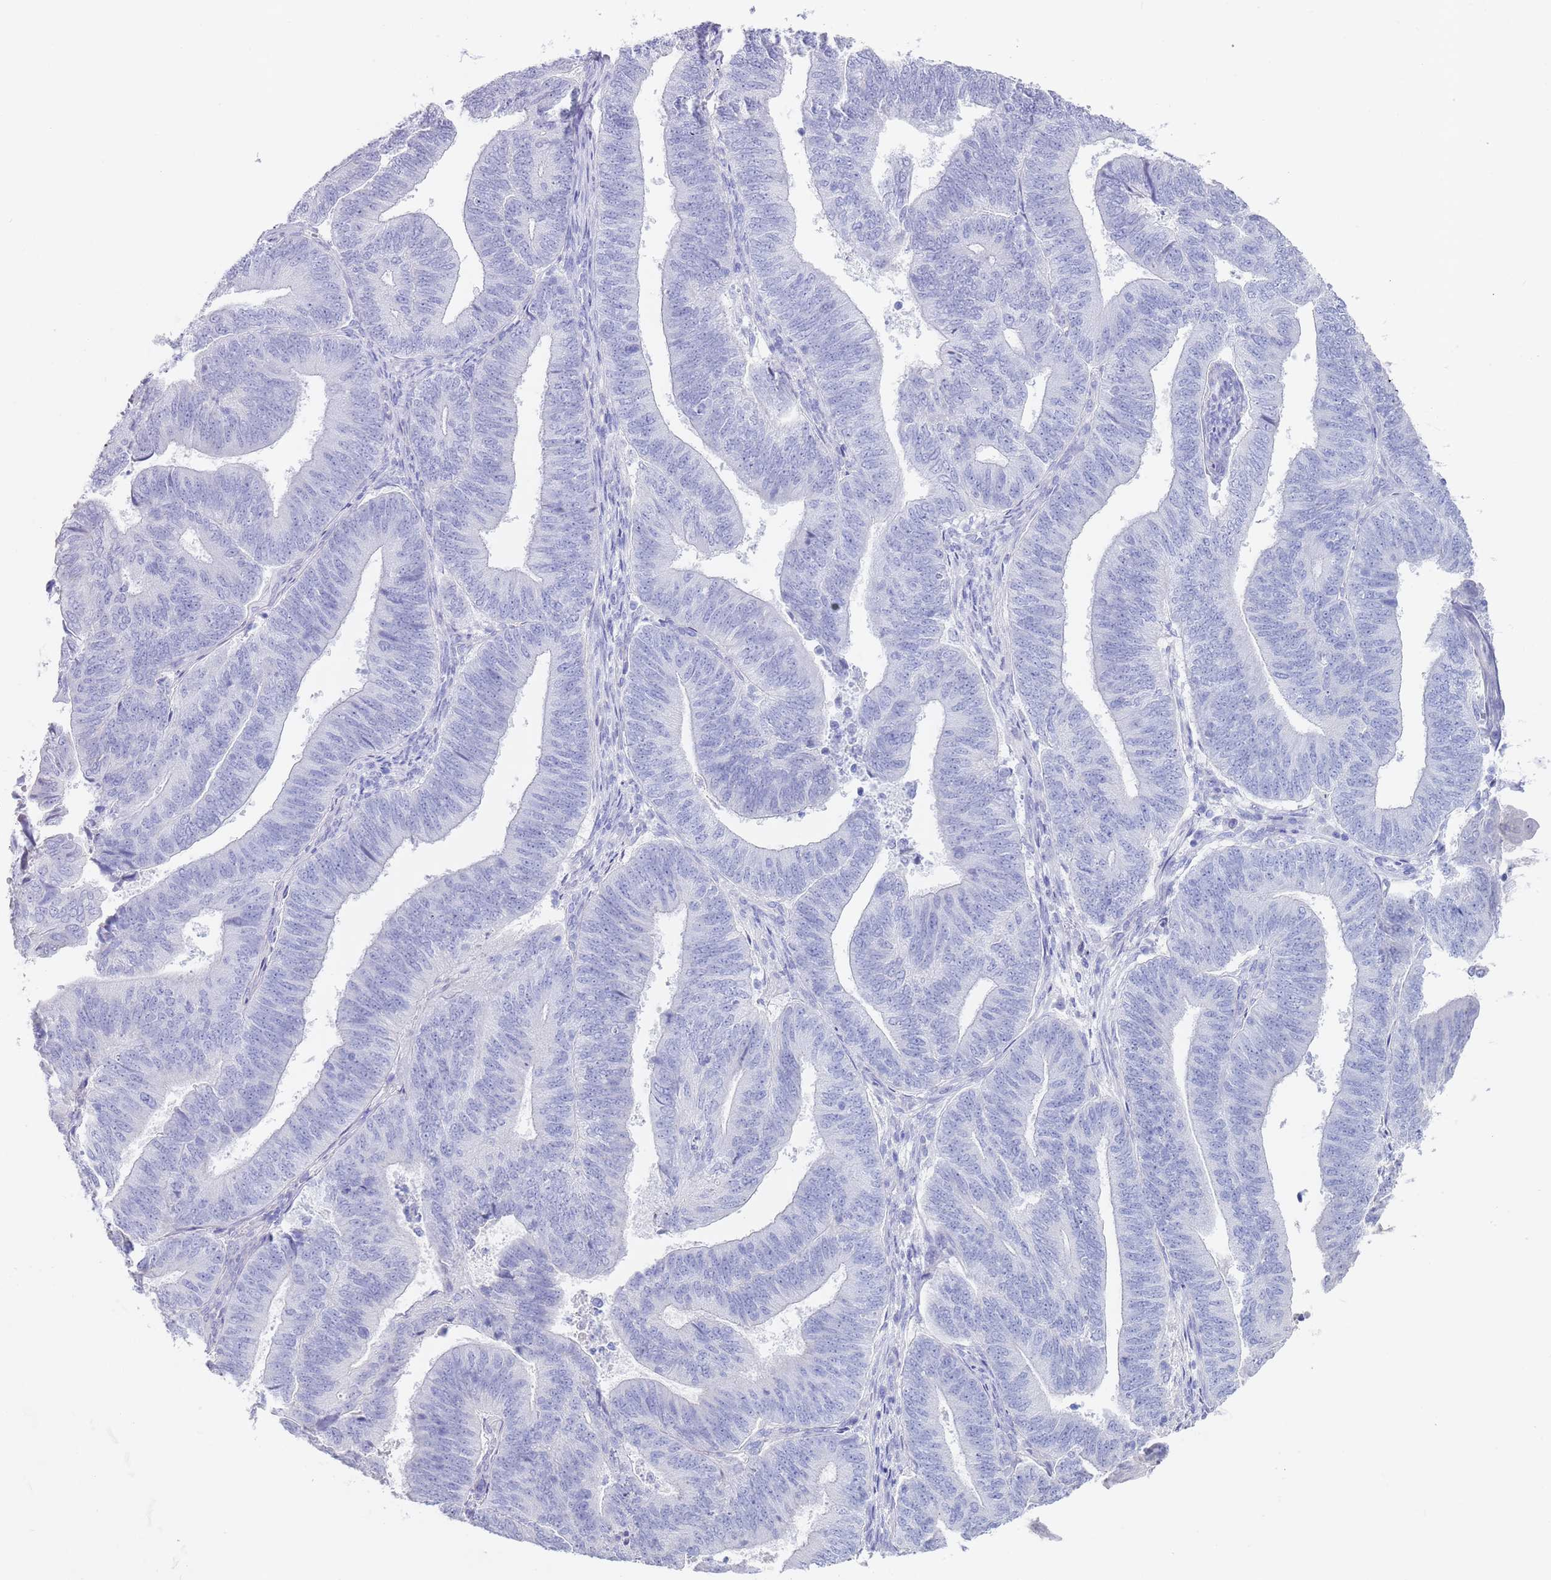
{"staining": {"intensity": "negative", "quantity": "none", "location": "none"}, "tissue": "endometrial cancer", "cell_type": "Tumor cells", "image_type": "cancer", "snomed": [{"axis": "morphology", "description": "Adenocarcinoma, NOS"}, {"axis": "topography", "description": "Endometrium"}], "caption": "Tumor cells are negative for brown protein staining in adenocarcinoma (endometrial).", "gene": "CPXM2", "patient": {"sex": "female", "age": 70}}